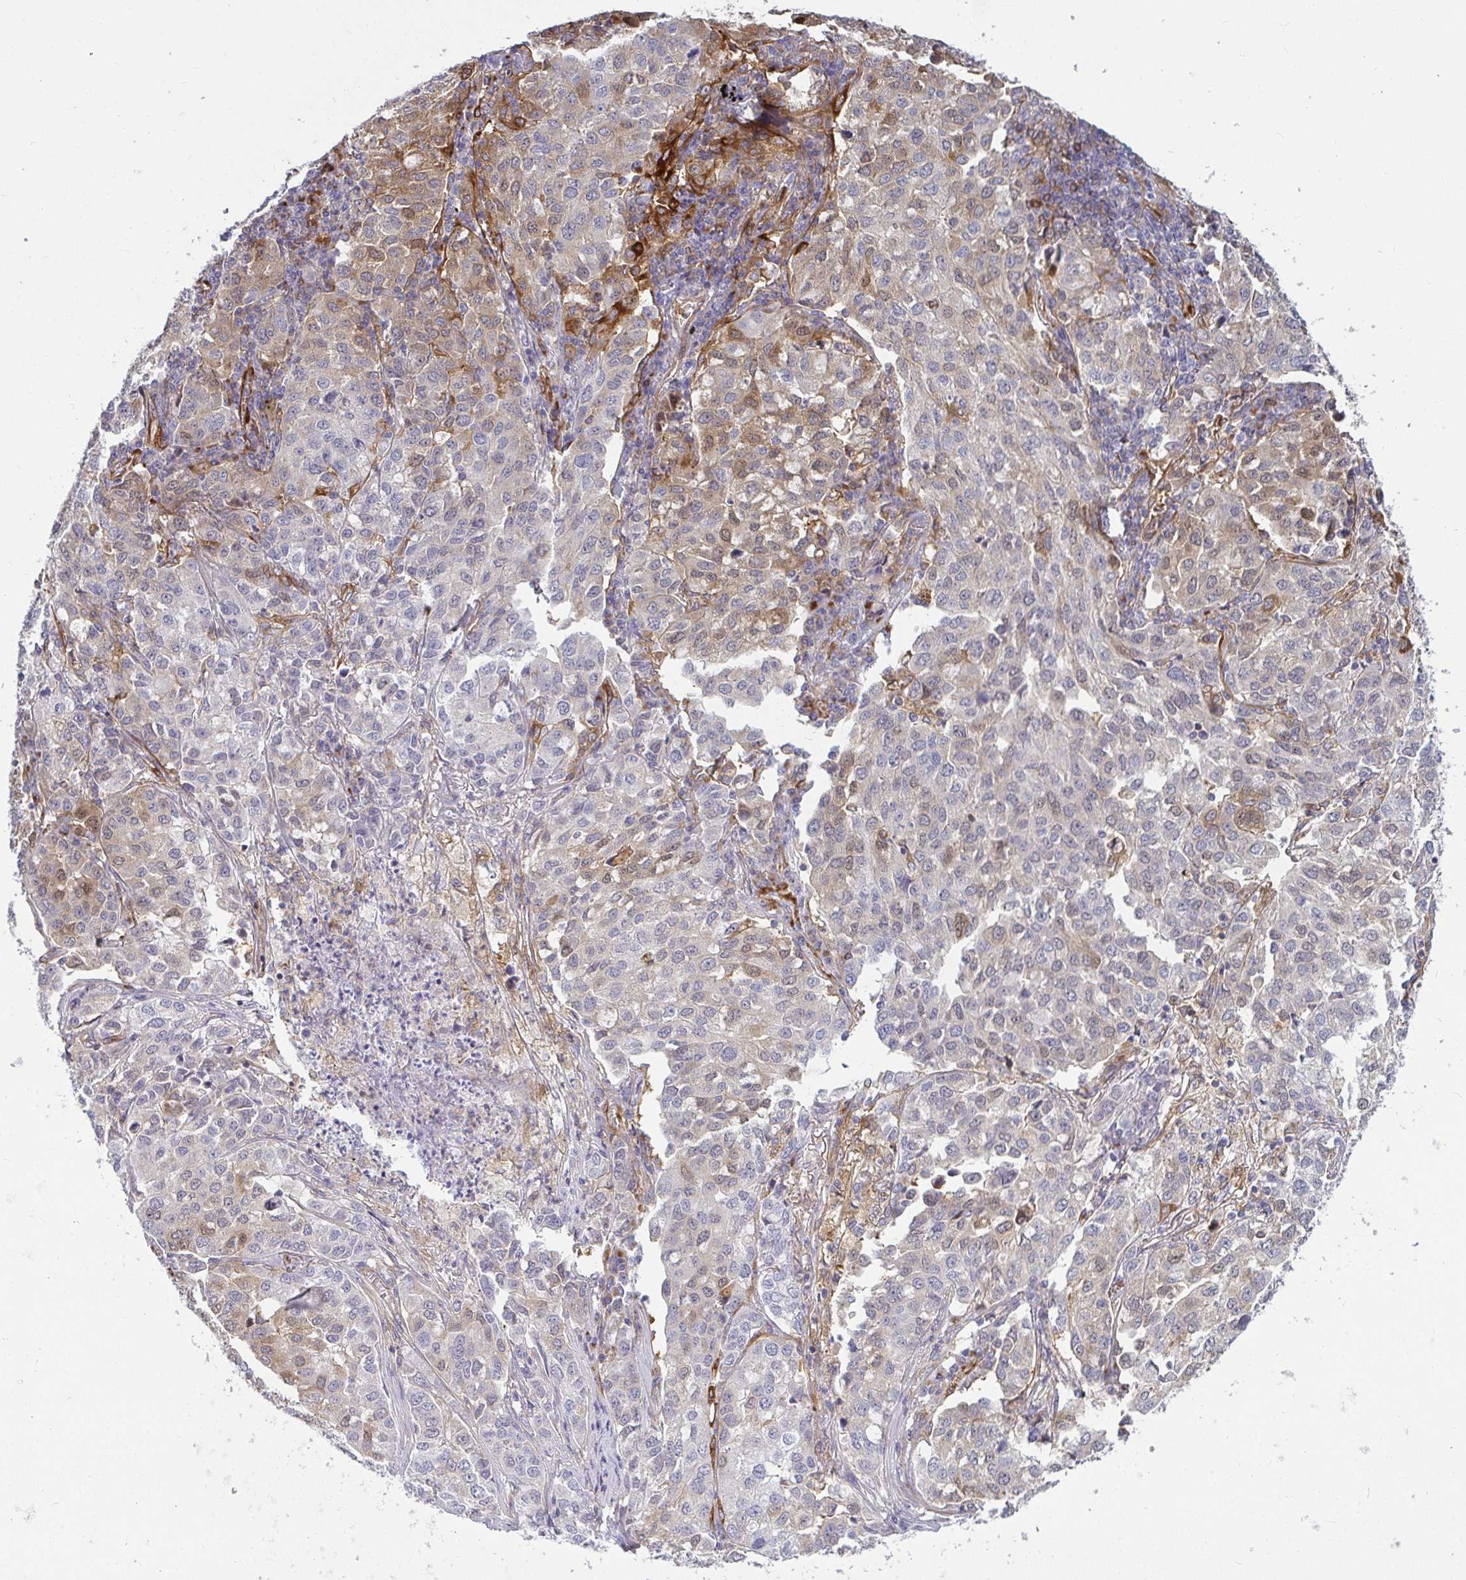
{"staining": {"intensity": "moderate", "quantity": "<25%", "location": "cytoplasmic/membranous"}, "tissue": "lung cancer", "cell_type": "Tumor cells", "image_type": "cancer", "snomed": [{"axis": "morphology", "description": "Adenocarcinoma, NOS"}, {"axis": "morphology", "description": "Adenocarcinoma, metastatic, NOS"}, {"axis": "topography", "description": "Lymph node"}, {"axis": "topography", "description": "Lung"}], "caption": "Moderate cytoplasmic/membranous staining for a protein is seen in approximately <25% of tumor cells of lung cancer using IHC.", "gene": "IFIT3", "patient": {"sex": "female", "age": 65}}